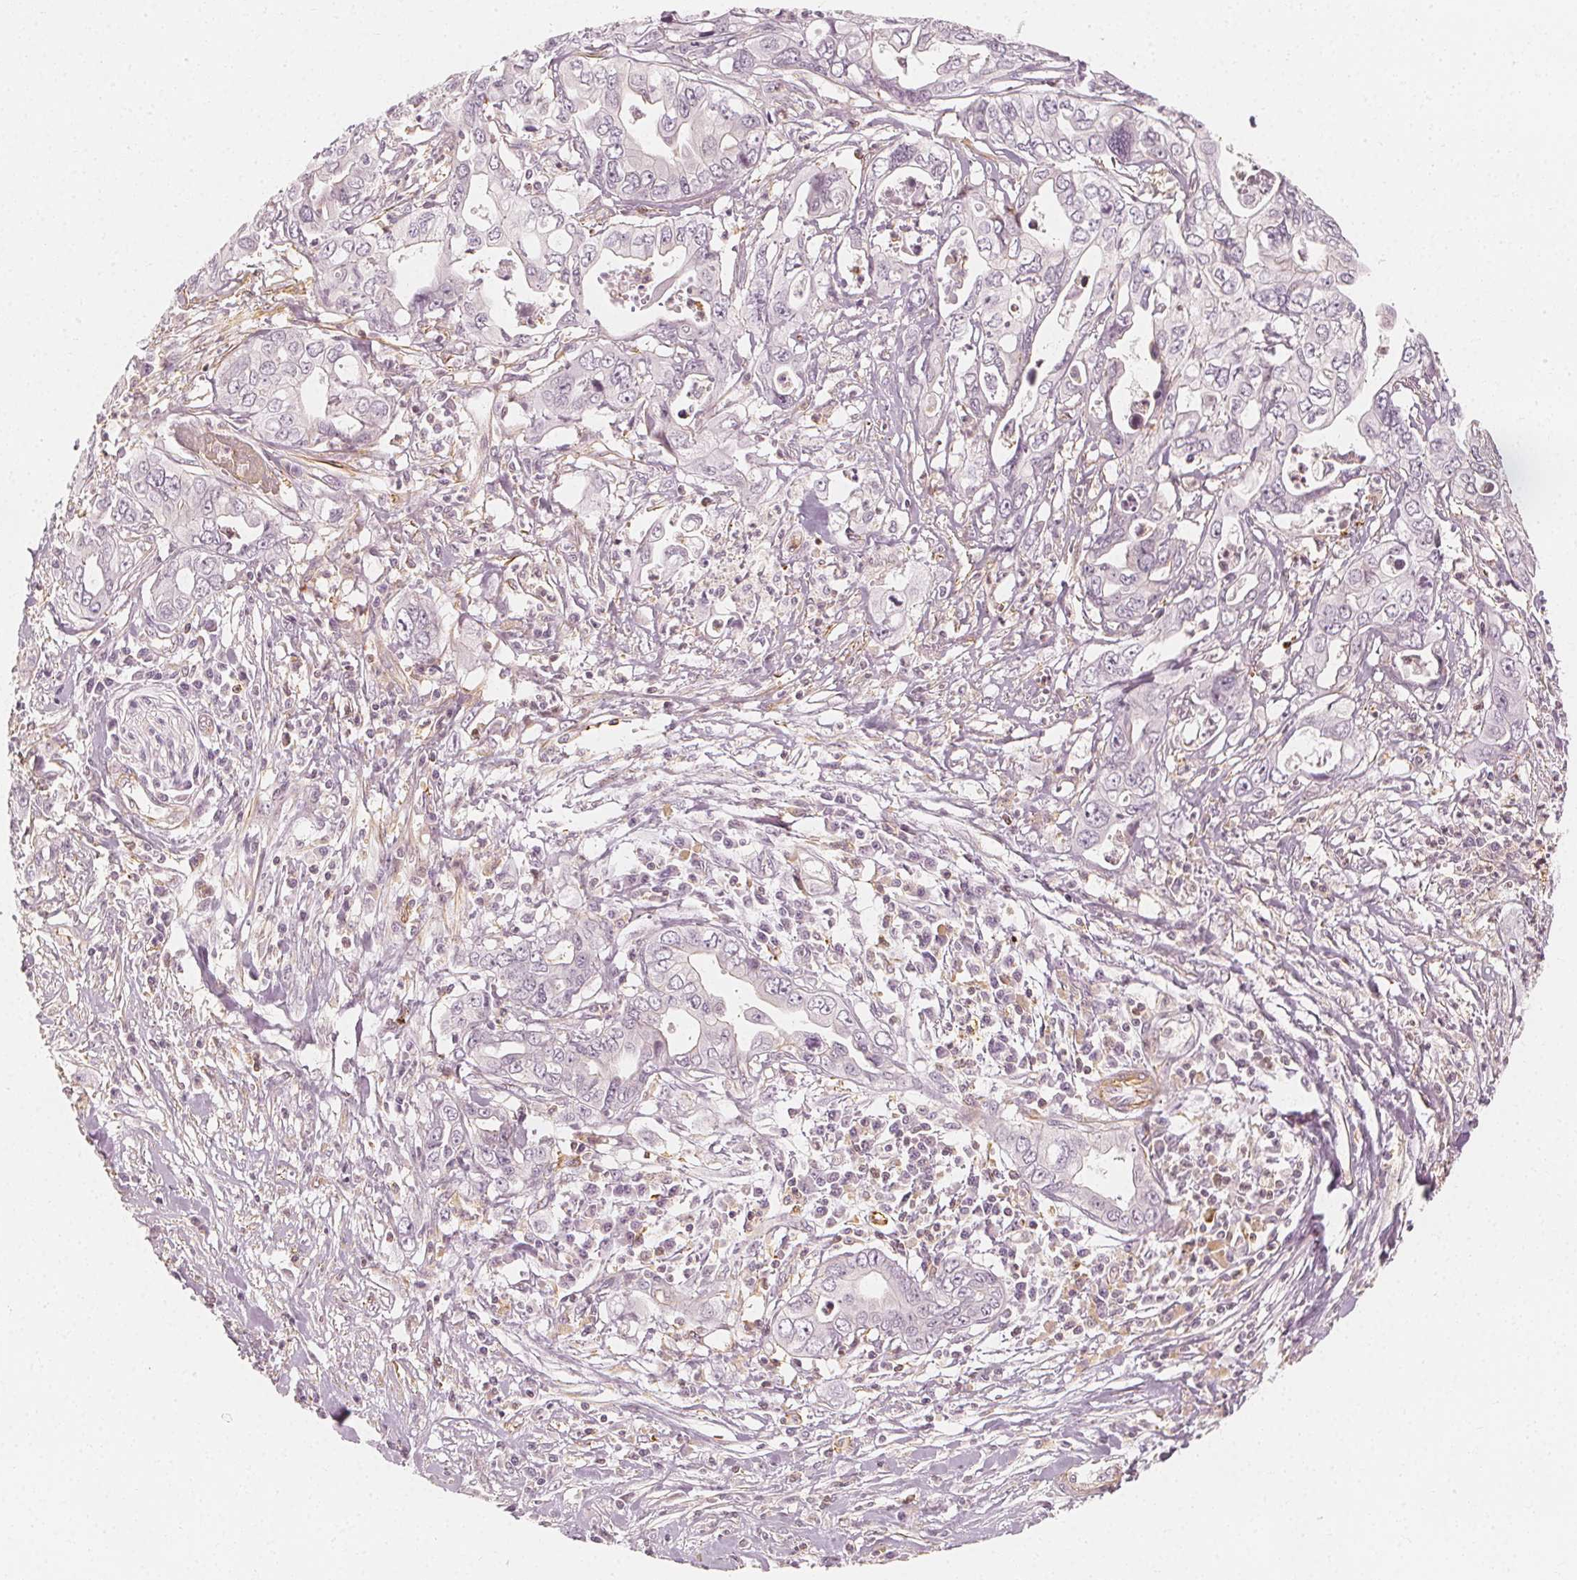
{"staining": {"intensity": "negative", "quantity": "none", "location": "none"}, "tissue": "pancreatic cancer", "cell_type": "Tumor cells", "image_type": "cancer", "snomed": [{"axis": "morphology", "description": "Adenocarcinoma, NOS"}, {"axis": "topography", "description": "Pancreas"}], "caption": "The IHC histopathology image has no significant staining in tumor cells of pancreatic adenocarcinoma tissue. (DAB immunohistochemistry with hematoxylin counter stain).", "gene": "ARHGAP26", "patient": {"sex": "male", "age": 68}}